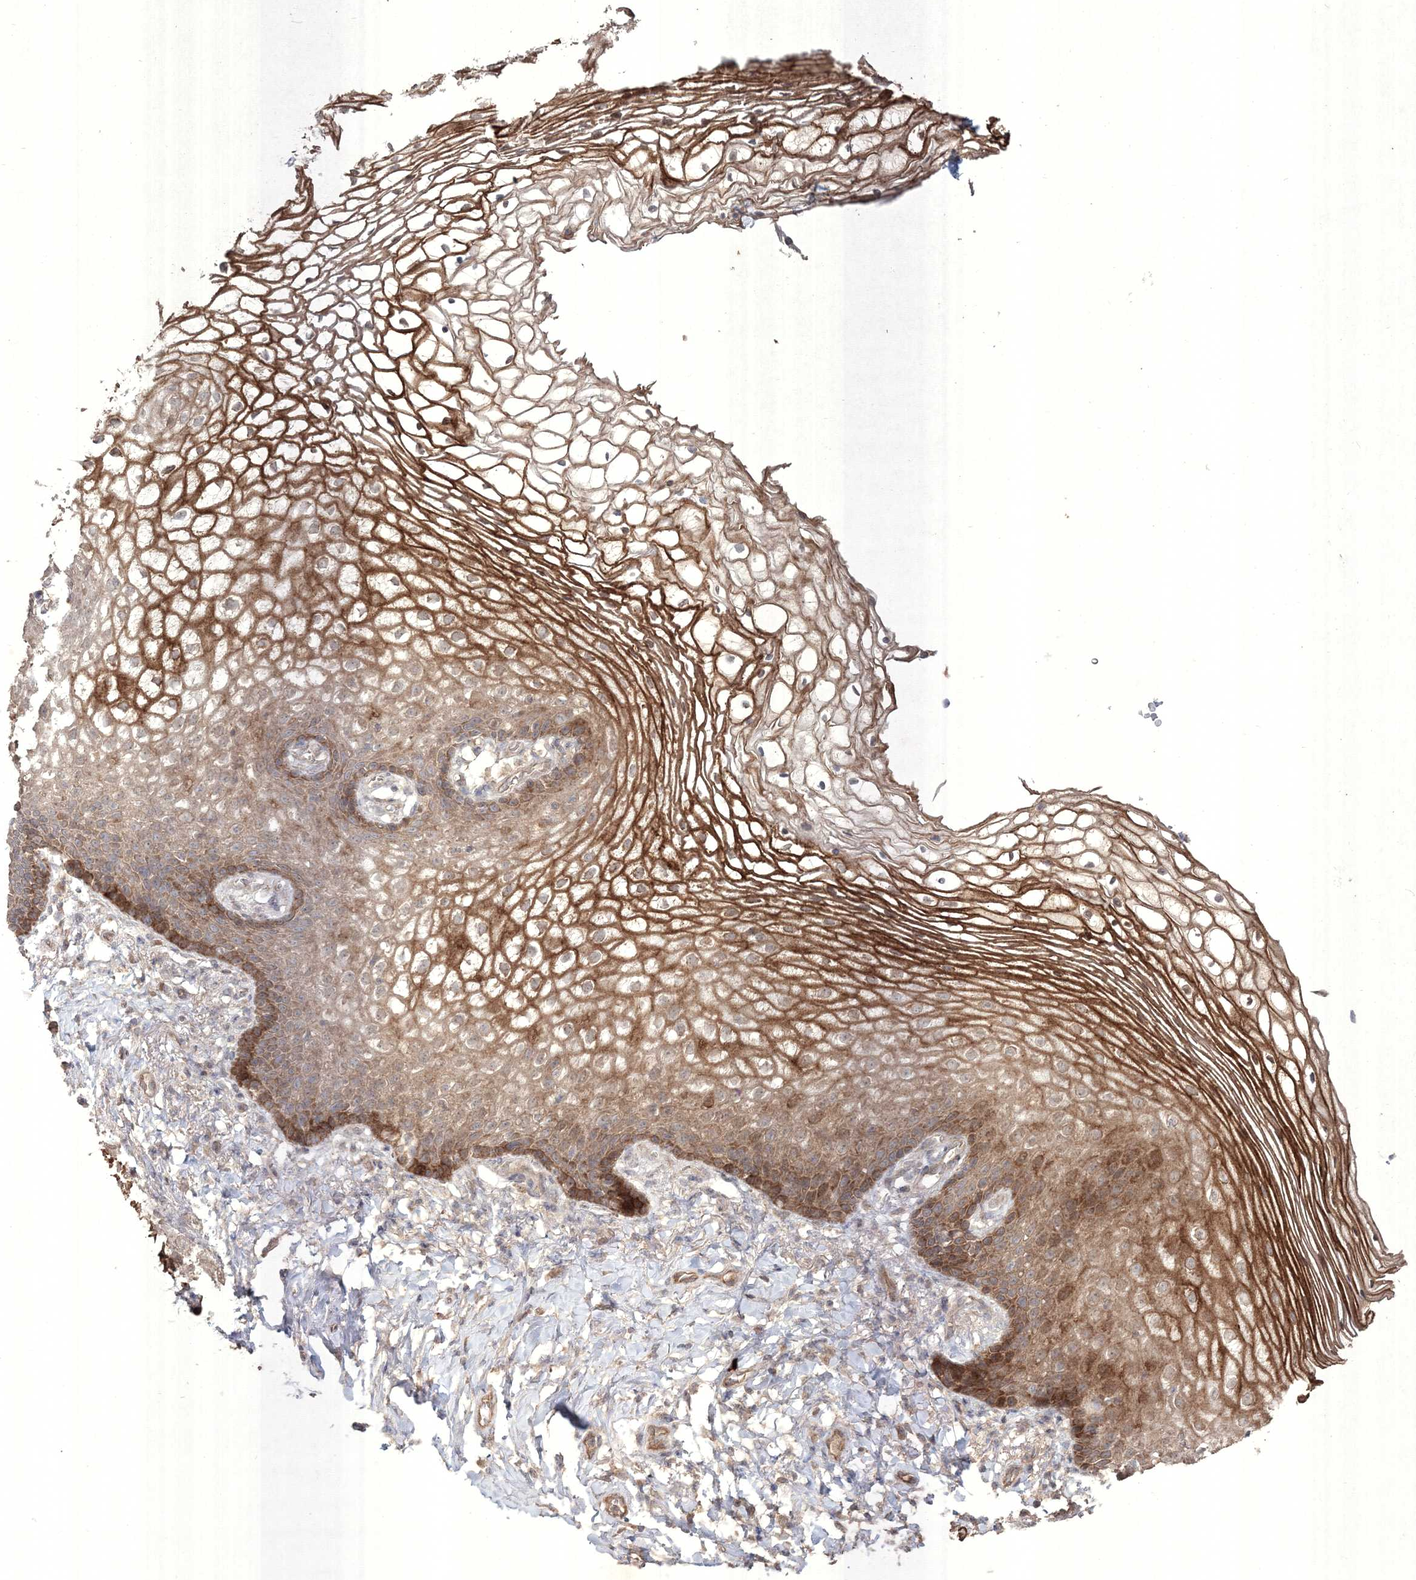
{"staining": {"intensity": "strong", "quantity": "25%-75%", "location": "cytoplasmic/membranous"}, "tissue": "vagina", "cell_type": "Squamous epithelial cells", "image_type": "normal", "snomed": [{"axis": "morphology", "description": "Normal tissue, NOS"}, {"axis": "topography", "description": "Vagina"}], "caption": "An image showing strong cytoplasmic/membranous staining in about 25%-75% of squamous epithelial cells in normal vagina, as visualized by brown immunohistochemical staining.", "gene": "SPRY1", "patient": {"sex": "female", "age": 60}}